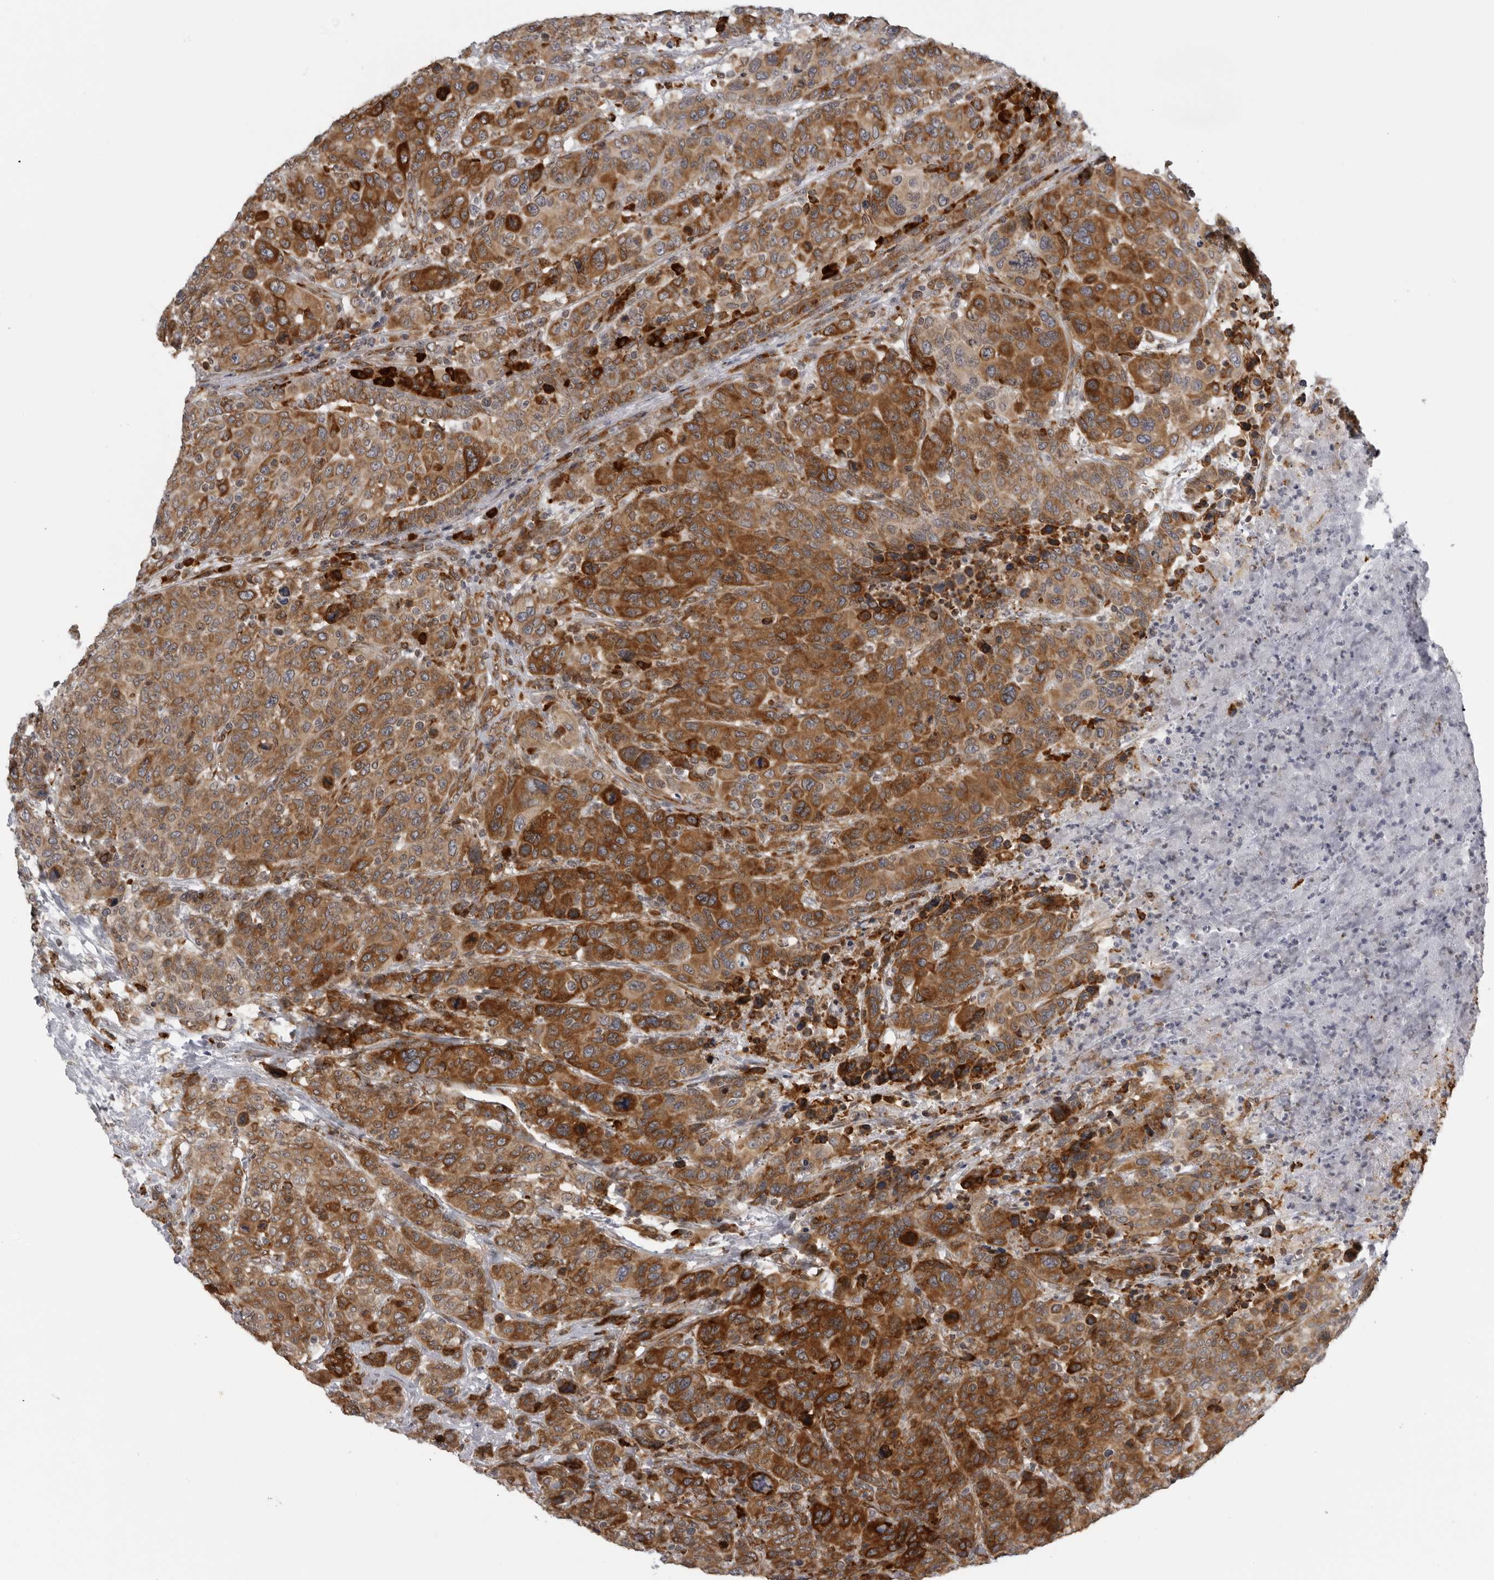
{"staining": {"intensity": "strong", "quantity": ">75%", "location": "cytoplasmic/membranous"}, "tissue": "breast cancer", "cell_type": "Tumor cells", "image_type": "cancer", "snomed": [{"axis": "morphology", "description": "Duct carcinoma"}, {"axis": "topography", "description": "Breast"}], "caption": "Breast cancer (infiltrating ductal carcinoma) stained with a protein marker shows strong staining in tumor cells.", "gene": "ALPK2", "patient": {"sex": "female", "age": 37}}